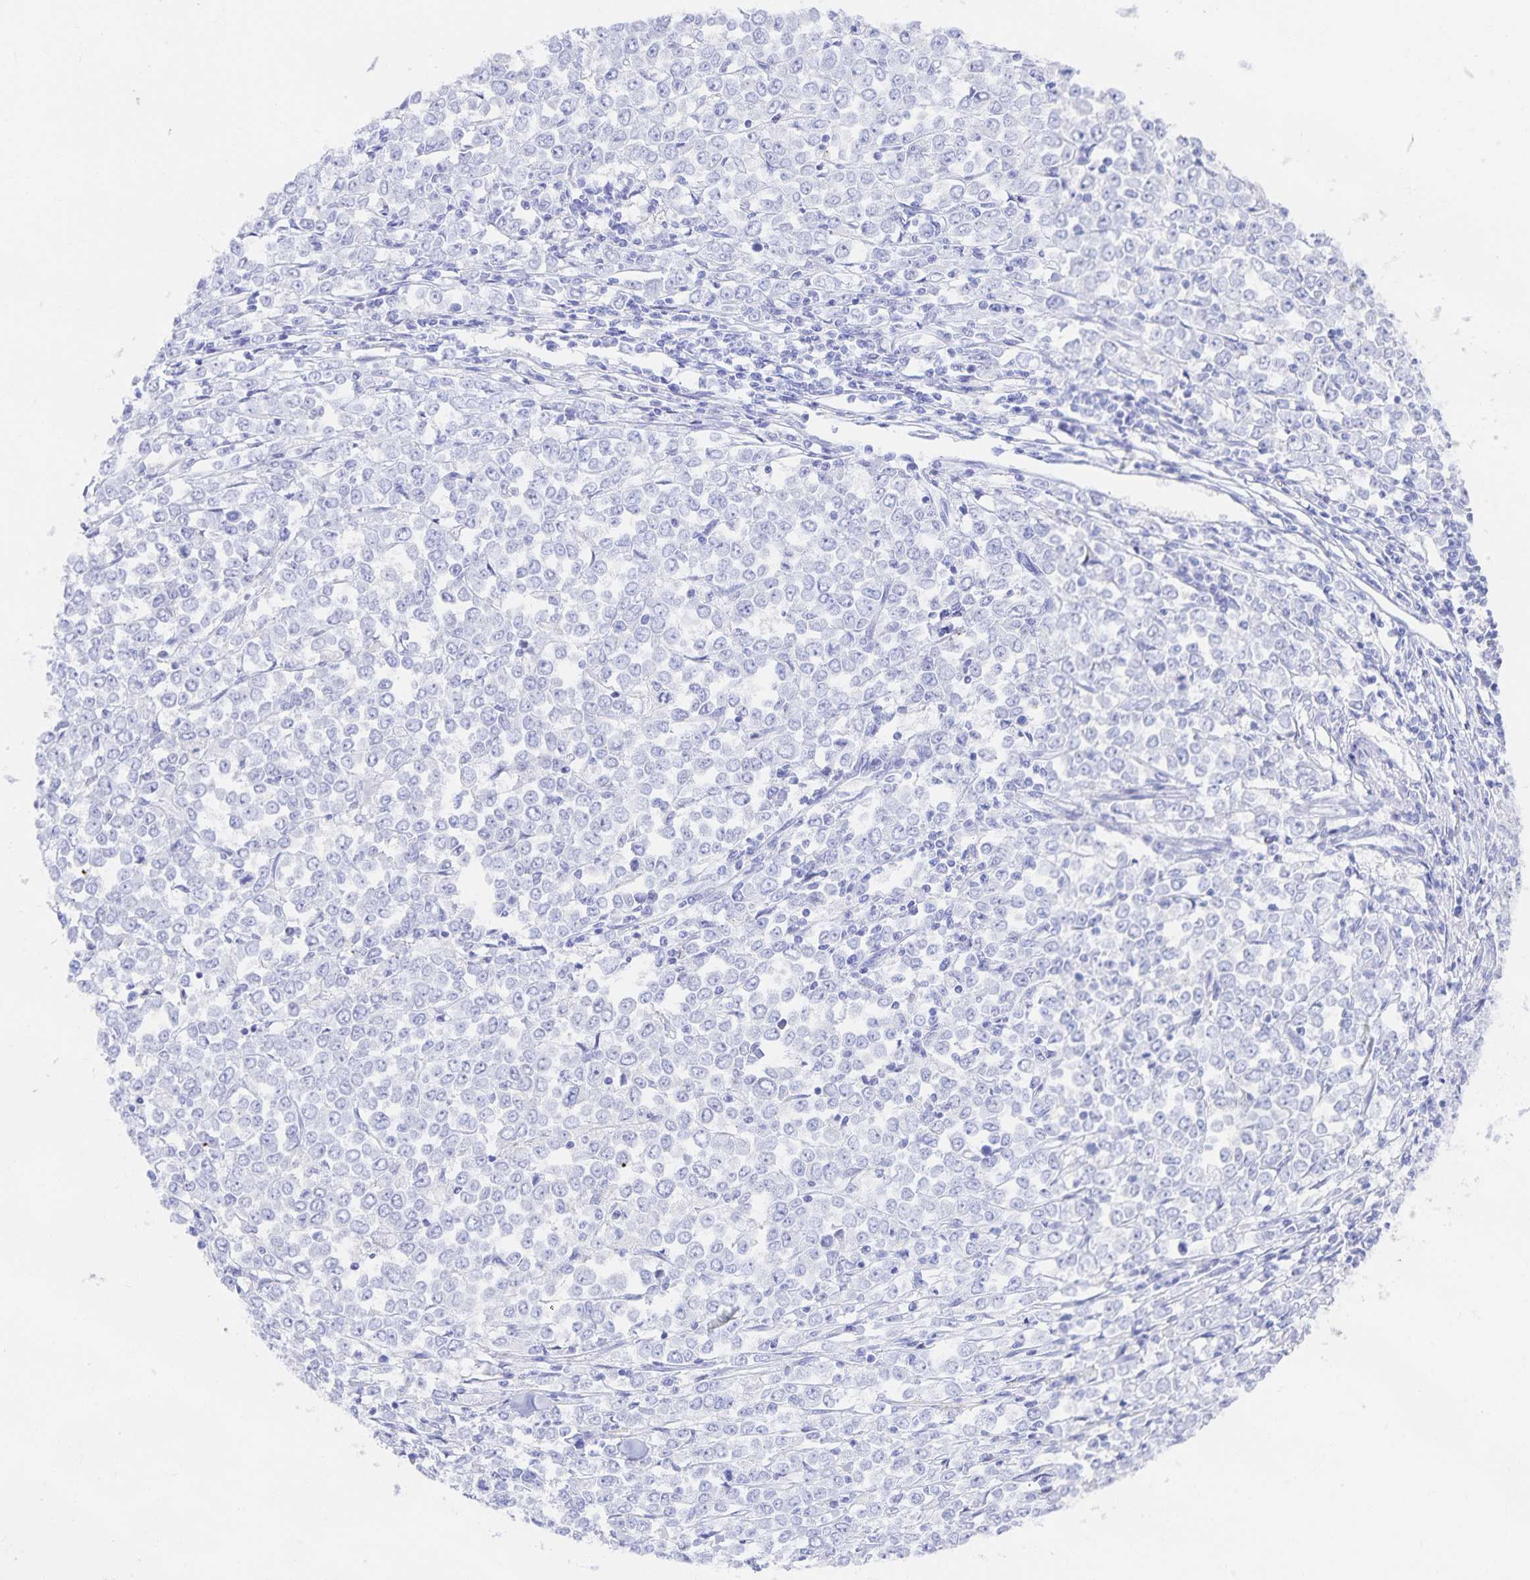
{"staining": {"intensity": "negative", "quantity": "none", "location": "none"}, "tissue": "stomach cancer", "cell_type": "Tumor cells", "image_type": "cancer", "snomed": [{"axis": "morphology", "description": "Adenocarcinoma, NOS"}, {"axis": "topography", "description": "Stomach, upper"}], "caption": "This is a image of IHC staining of stomach adenocarcinoma, which shows no staining in tumor cells. (Brightfield microscopy of DAB immunohistochemistry at high magnification).", "gene": "SNTN", "patient": {"sex": "male", "age": 70}}